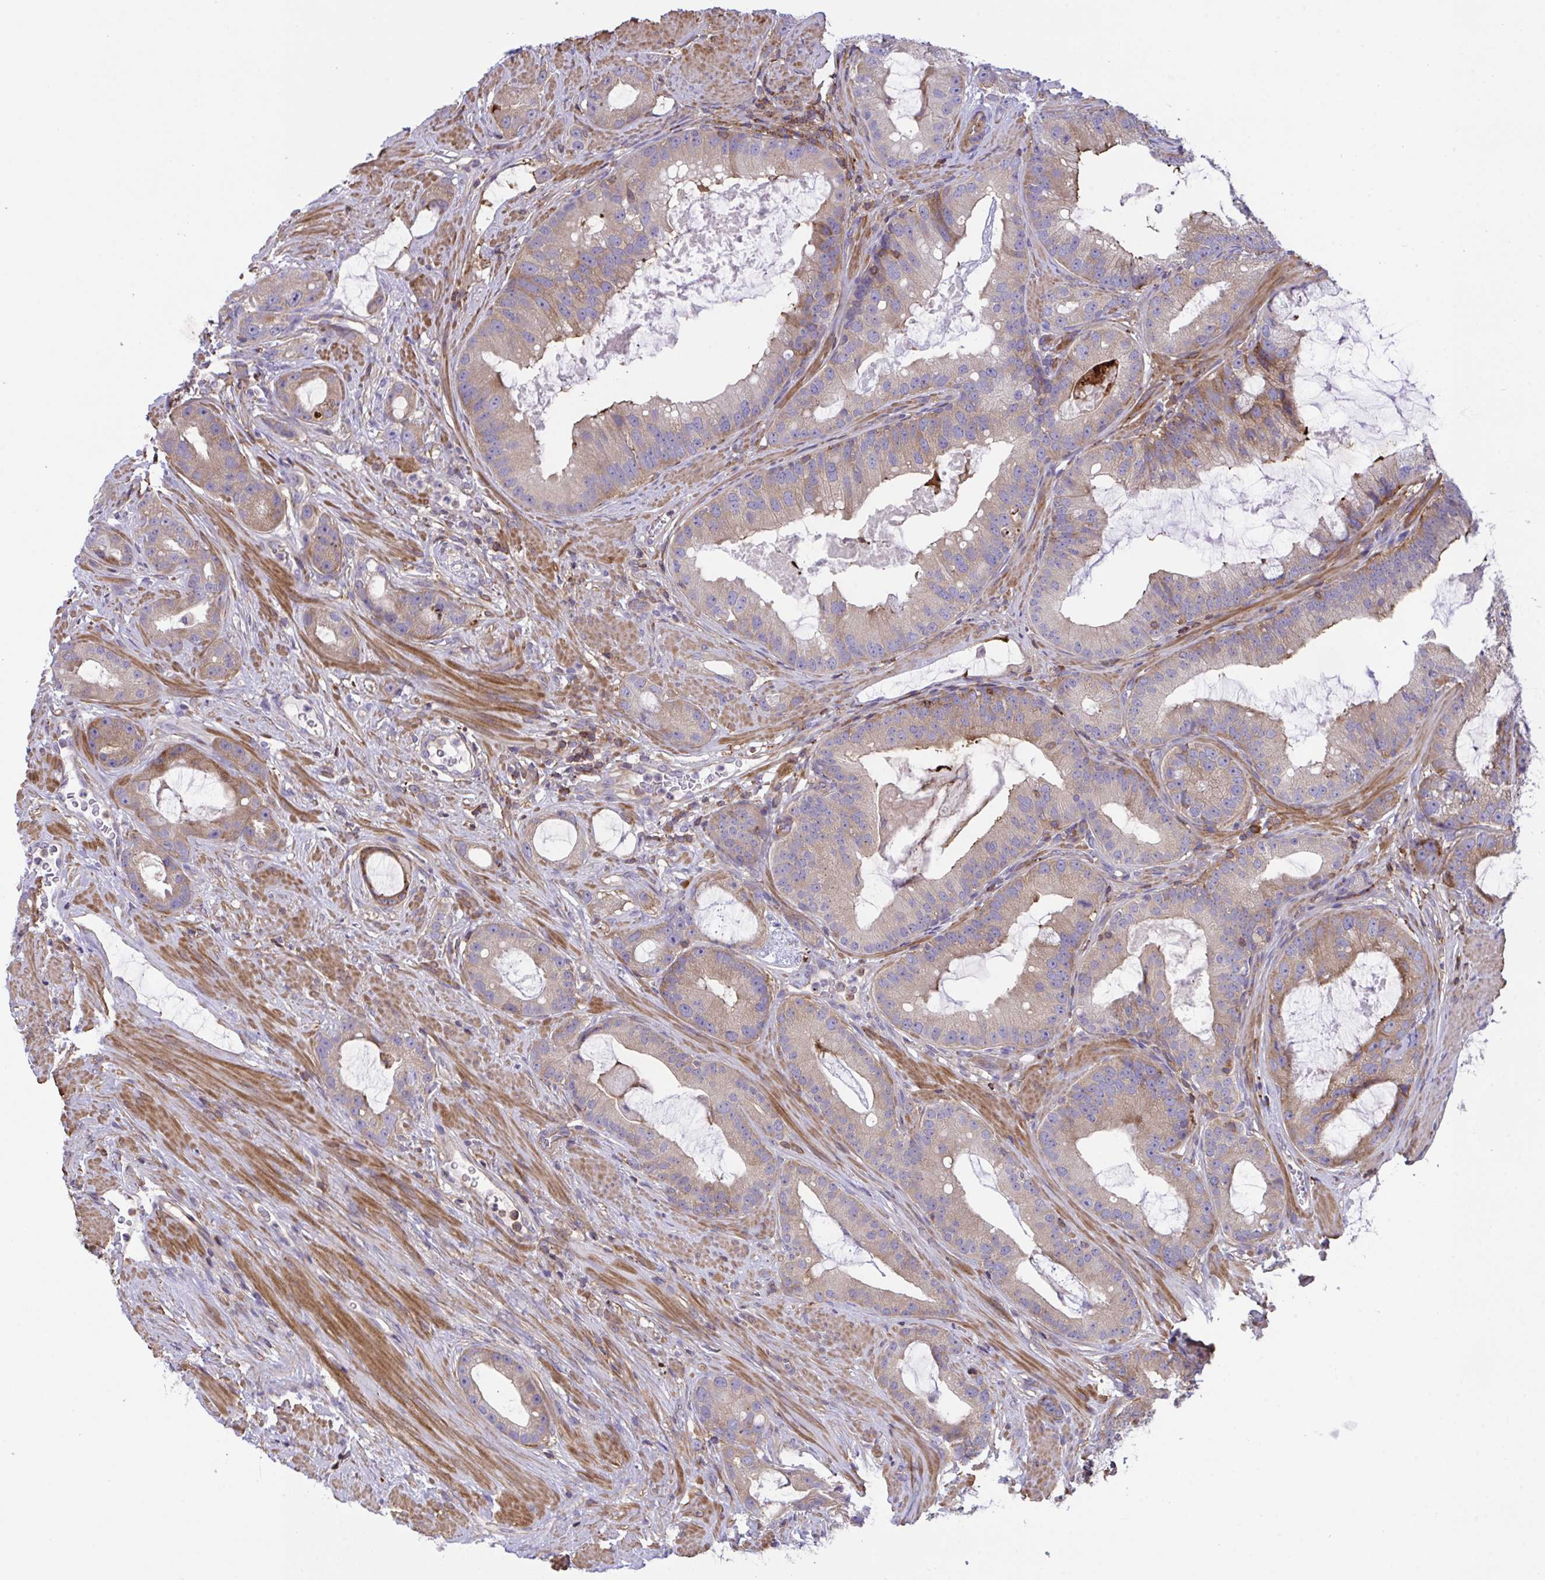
{"staining": {"intensity": "moderate", "quantity": "<25%", "location": "cytoplasmic/membranous"}, "tissue": "prostate cancer", "cell_type": "Tumor cells", "image_type": "cancer", "snomed": [{"axis": "morphology", "description": "Adenocarcinoma, High grade"}, {"axis": "topography", "description": "Prostate"}], "caption": "High-magnification brightfield microscopy of high-grade adenocarcinoma (prostate) stained with DAB (brown) and counterstained with hematoxylin (blue). tumor cells exhibit moderate cytoplasmic/membranous staining is appreciated in about<25% of cells.", "gene": "PPIH", "patient": {"sex": "male", "age": 65}}